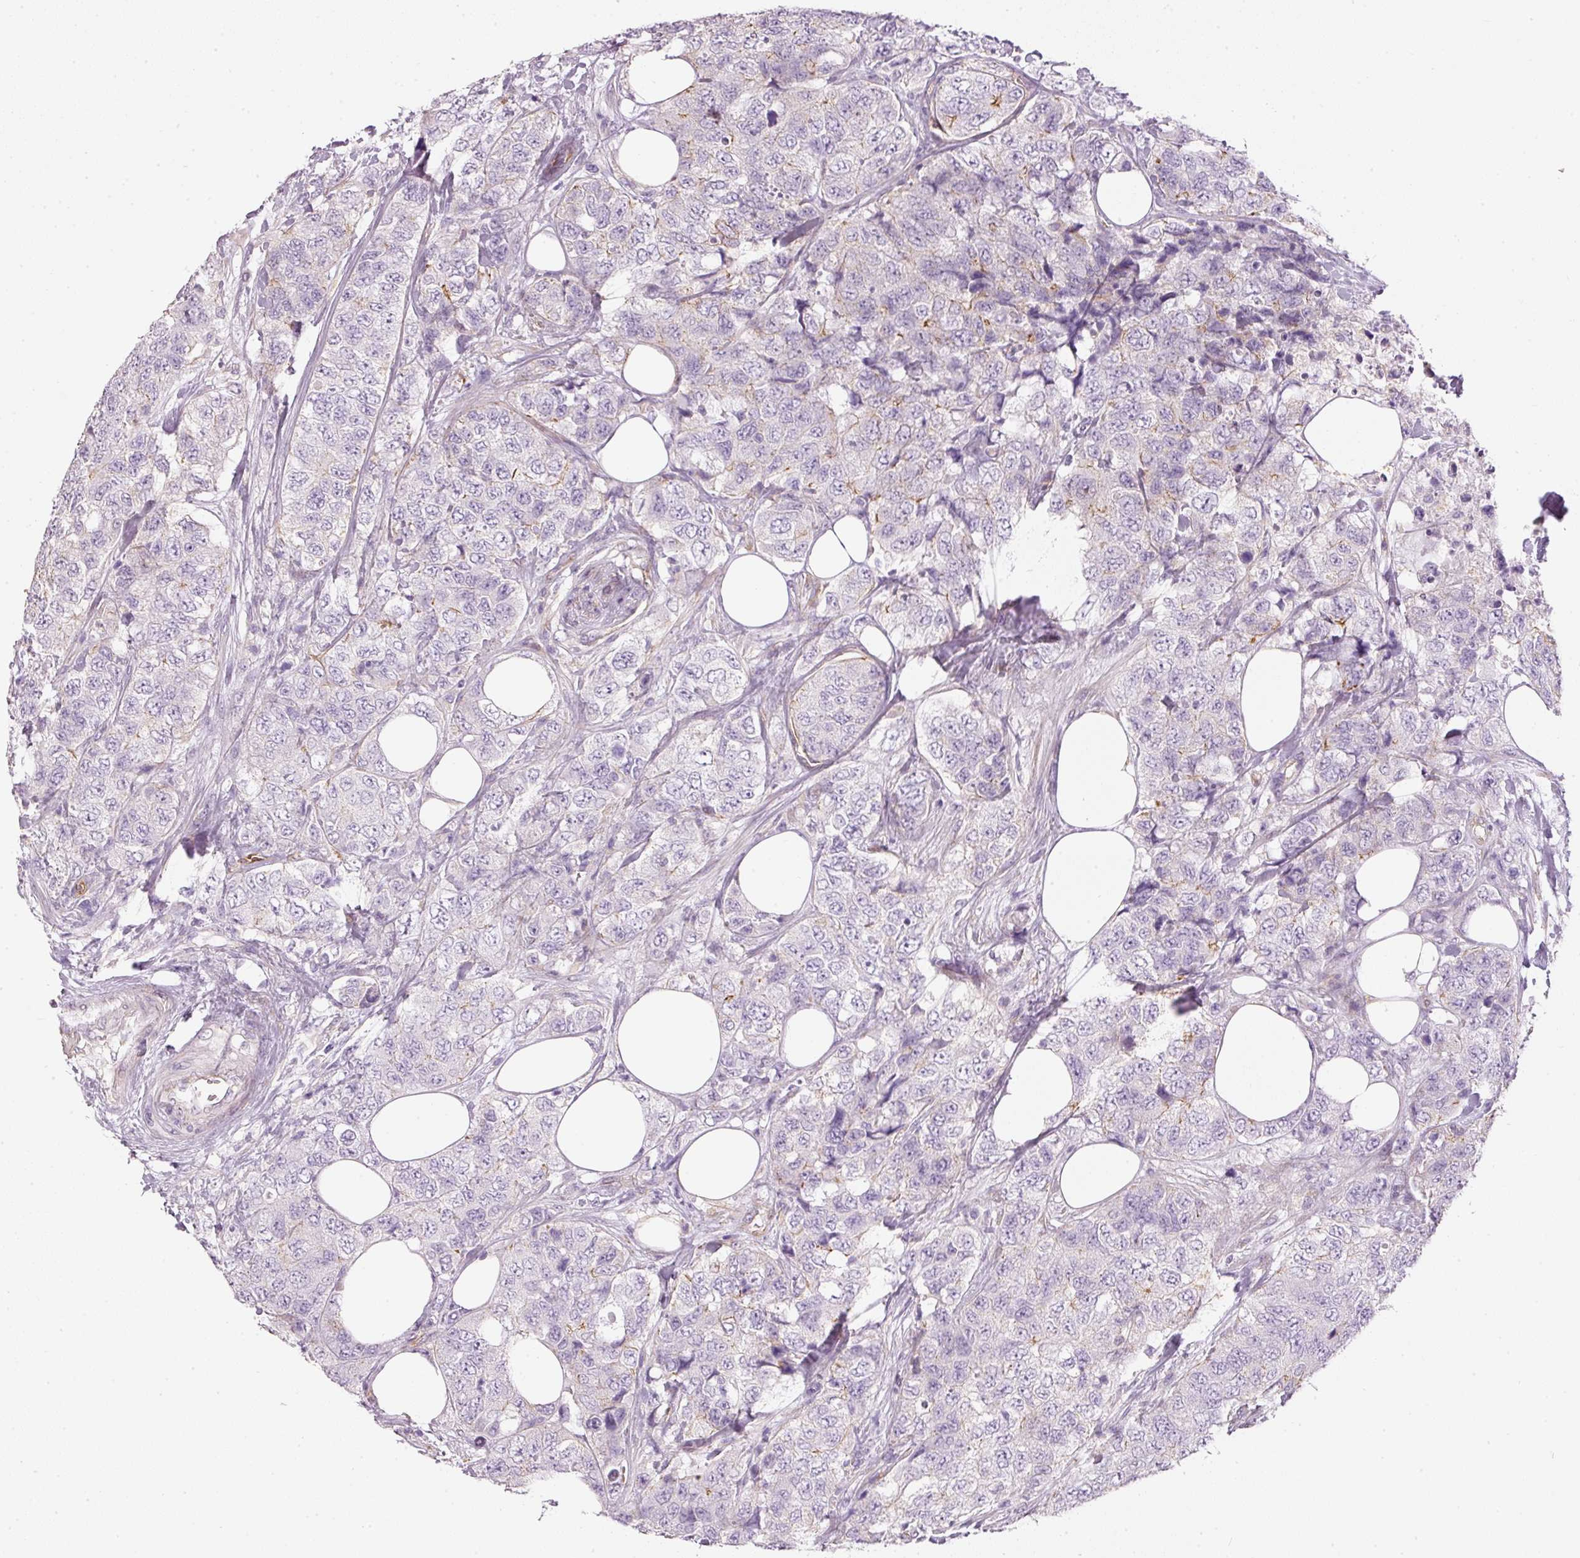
{"staining": {"intensity": "negative", "quantity": "none", "location": "none"}, "tissue": "urothelial cancer", "cell_type": "Tumor cells", "image_type": "cancer", "snomed": [{"axis": "morphology", "description": "Urothelial carcinoma, High grade"}, {"axis": "topography", "description": "Urinary bladder"}], "caption": "Tumor cells show no significant protein expression in urothelial carcinoma (high-grade).", "gene": "OSR2", "patient": {"sex": "female", "age": 78}}